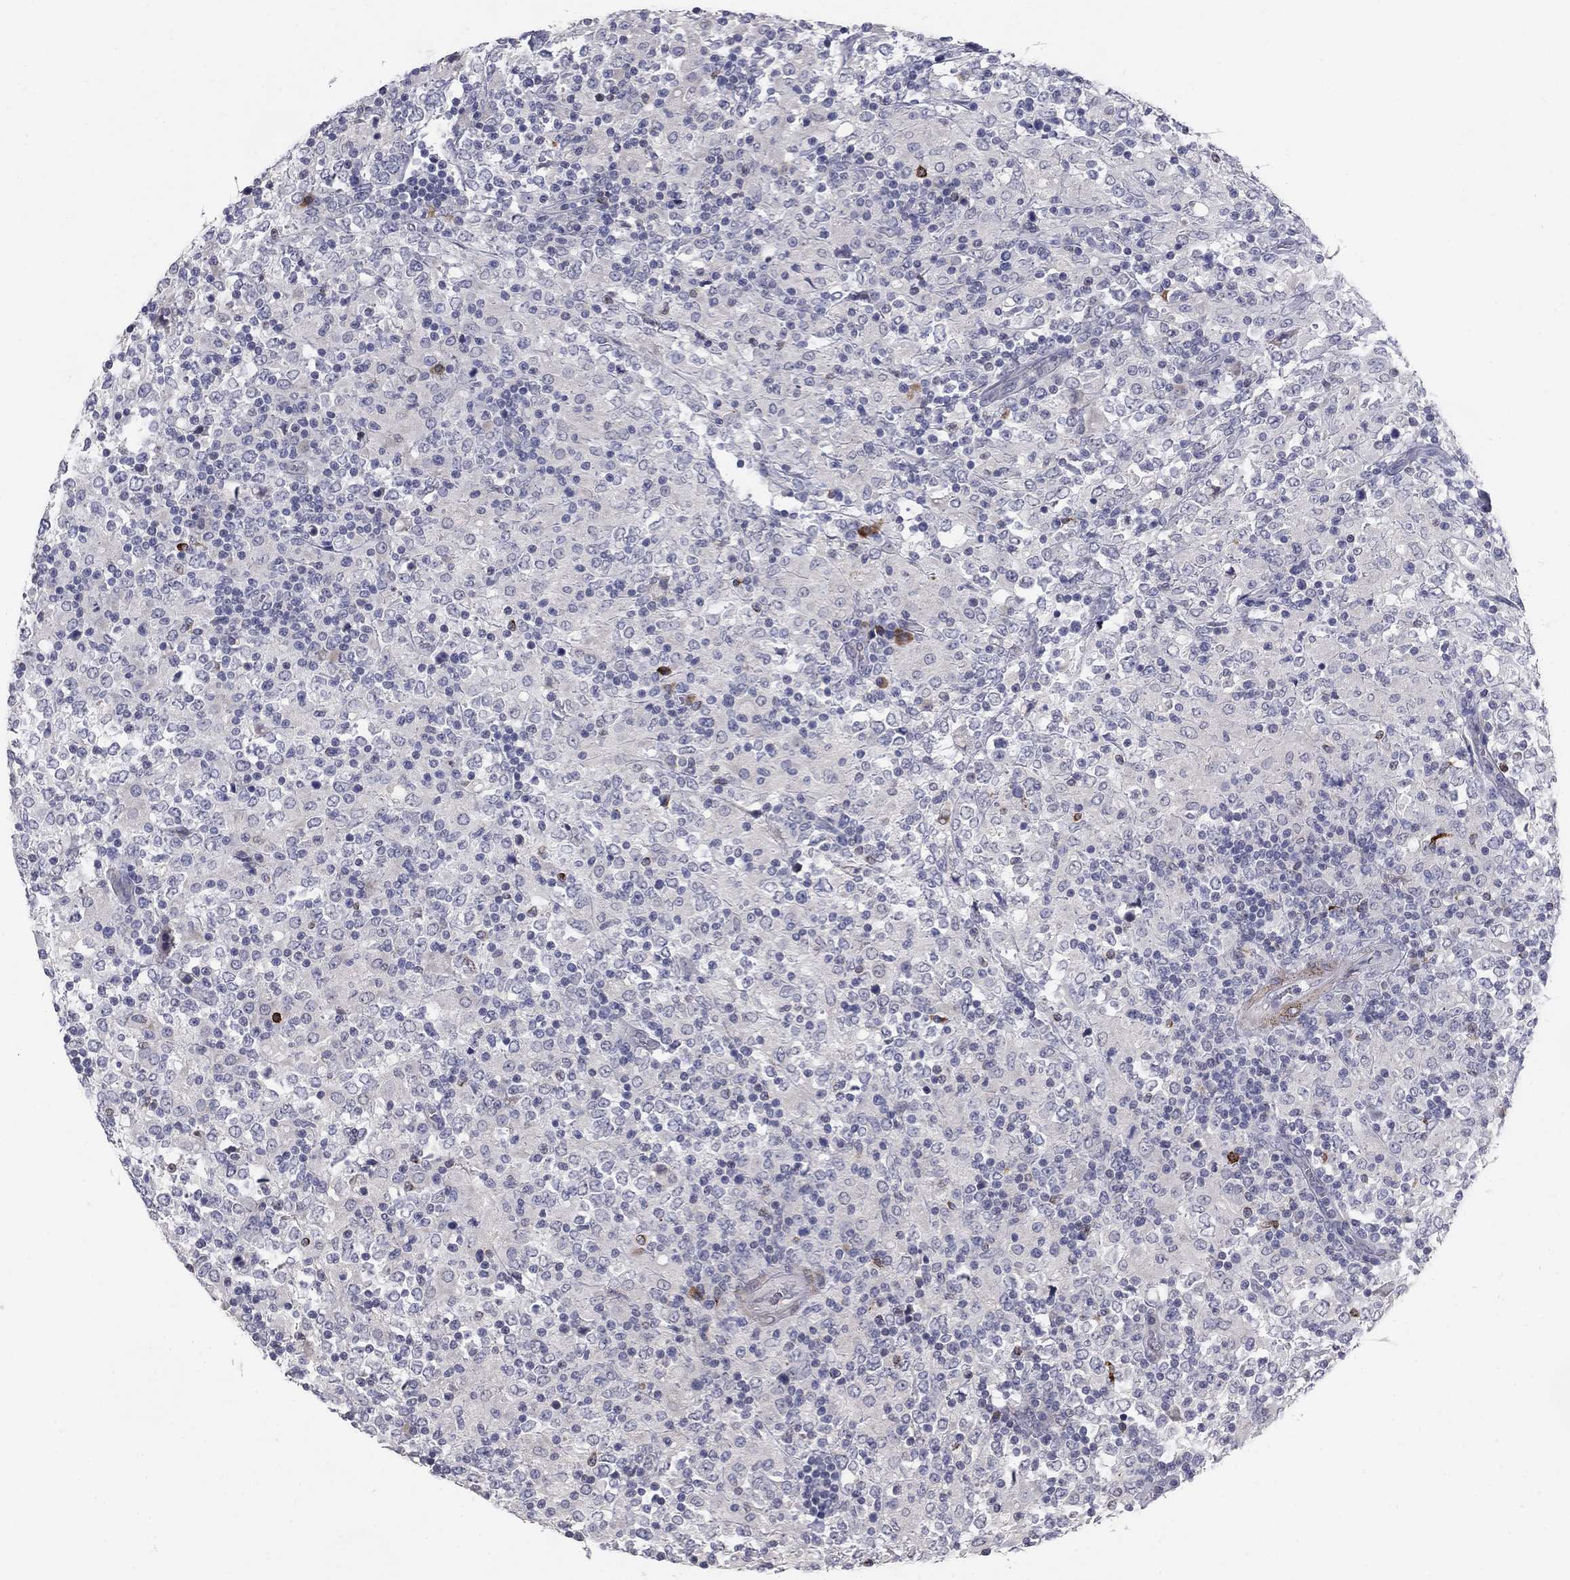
{"staining": {"intensity": "negative", "quantity": "none", "location": "none"}, "tissue": "lymphoma", "cell_type": "Tumor cells", "image_type": "cancer", "snomed": [{"axis": "morphology", "description": "Malignant lymphoma, non-Hodgkin's type, High grade"}, {"axis": "topography", "description": "Lymph node"}], "caption": "An image of lymphoma stained for a protein displays no brown staining in tumor cells.", "gene": "NTRK2", "patient": {"sex": "female", "age": 84}}